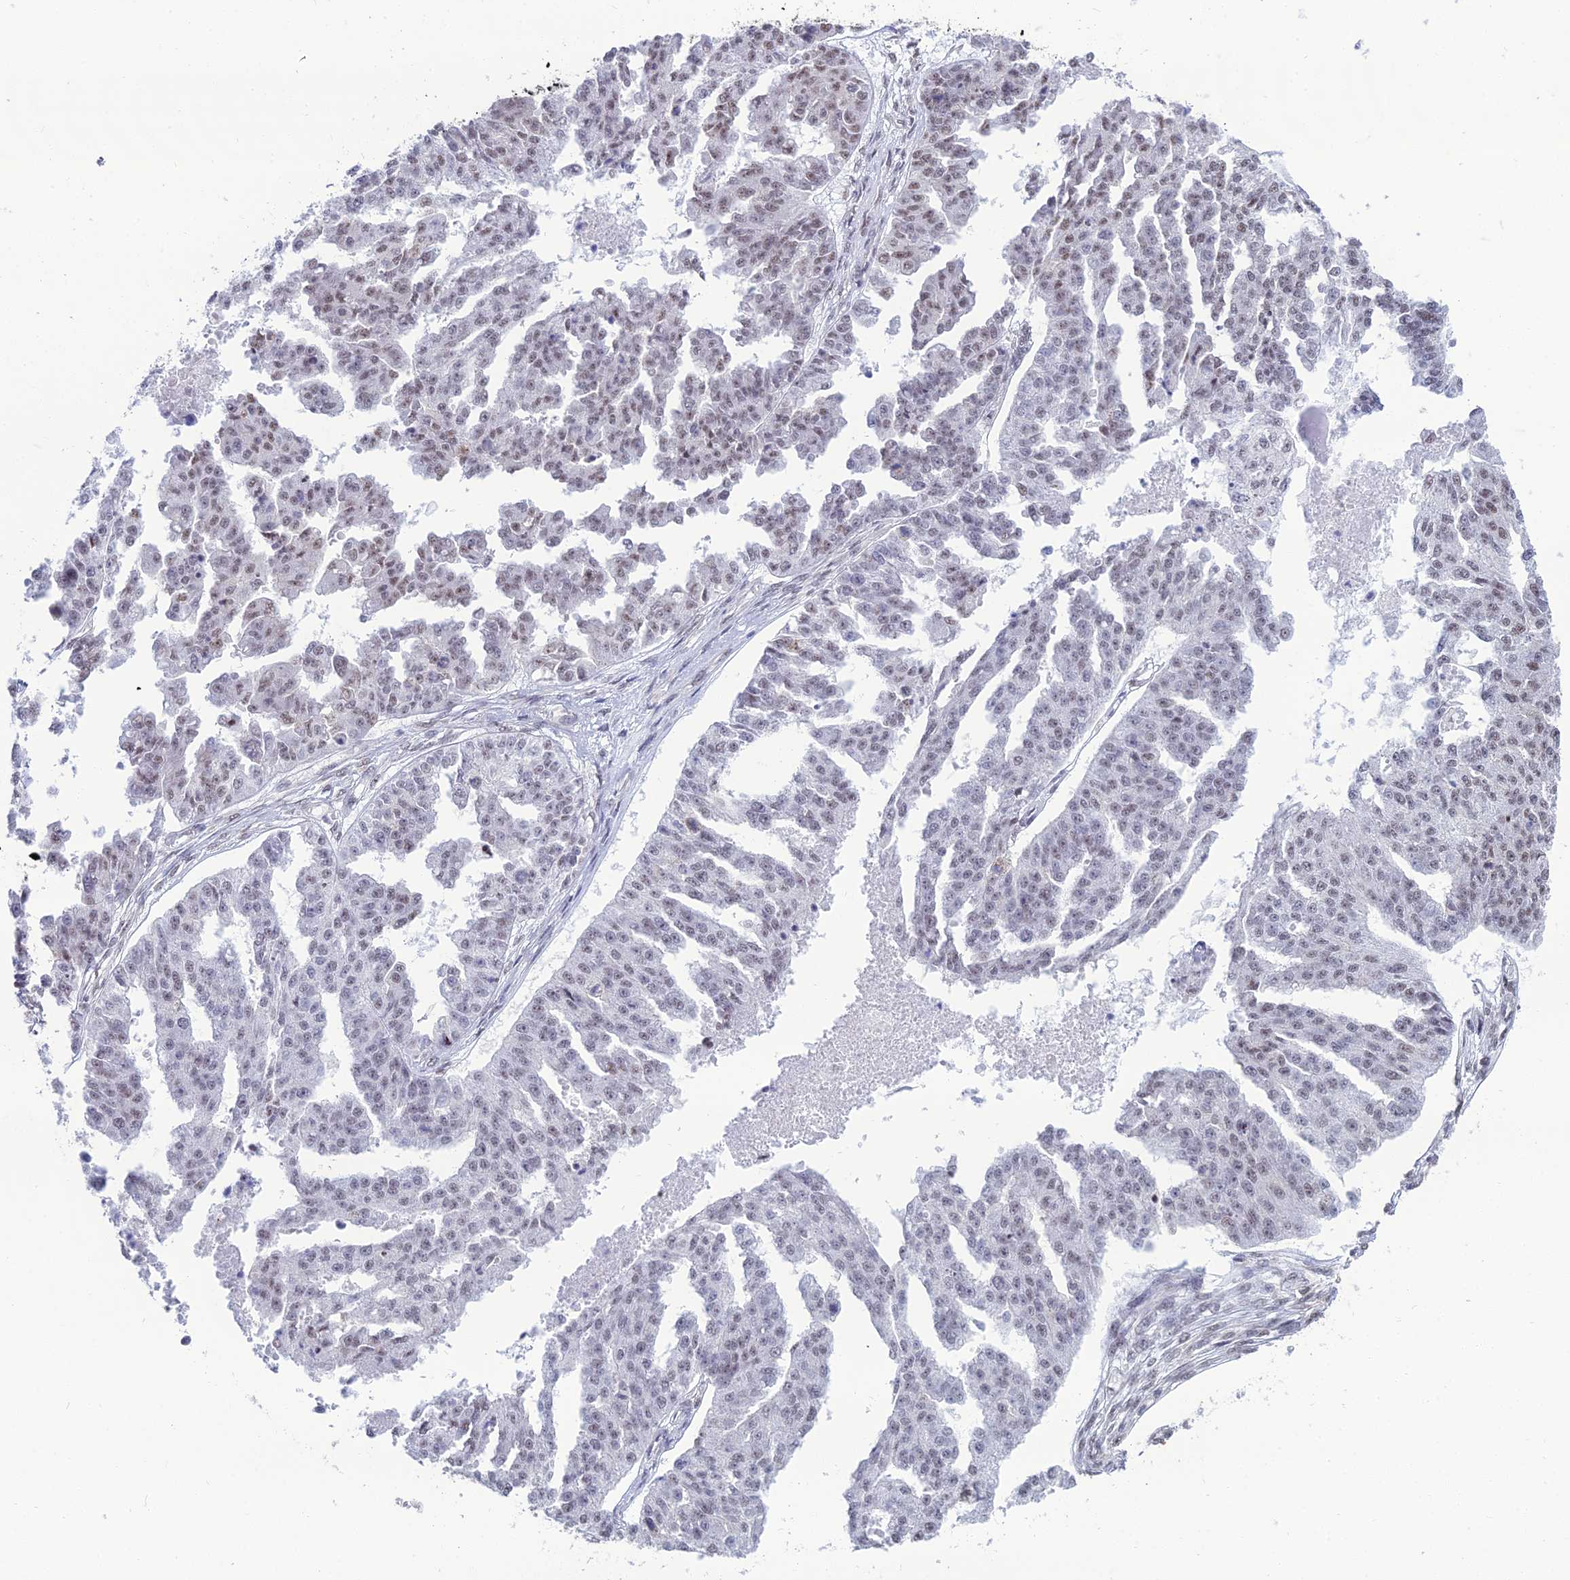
{"staining": {"intensity": "weak", "quantity": "25%-75%", "location": "nuclear"}, "tissue": "ovarian cancer", "cell_type": "Tumor cells", "image_type": "cancer", "snomed": [{"axis": "morphology", "description": "Cystadenocarcinoma, serous, NOS"}, {"axis": "topography", "description": "Ovary"}], "caption": "Brown immunohistochemical staining in human ovarian cancer displays weak nuclear expression in about 25%-75% of tumor cells. The protein of interest is shown in brown color, while the nuclei are stained blue.", "gene": "SRSF7", "patient": {"sex": "female", "age": 58}}